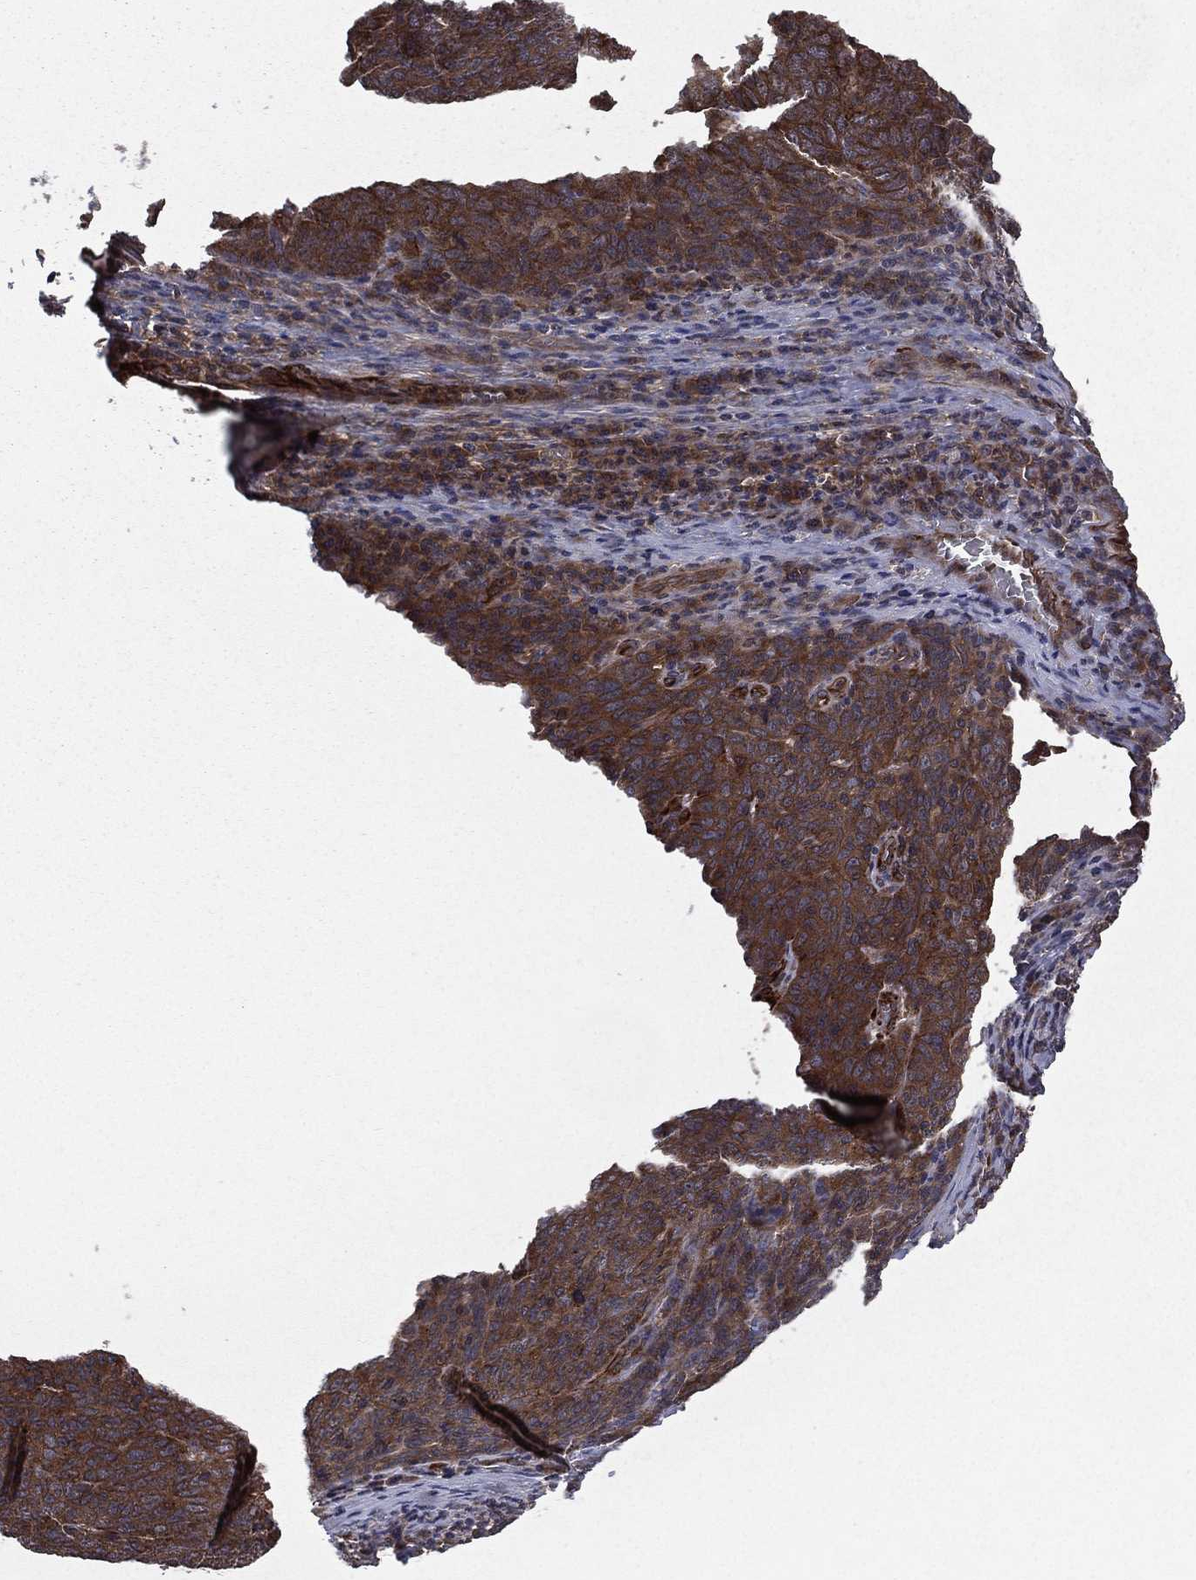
{"staining": {"intensity": "moderate", "quantity": ">75%", "location": "cytoplasmic/membranous"}, "tissue": "skin cancer", "cell_type": "Tumor cells", "image_type": "cancer", "snomed": [{"axis": "morphology", "description": "Squamous cell carcinoma, NOS"}, {"axis": "topography", "description": "Skin"}, {"axis": "topography", "description": "Anal"}], "caption": "A brown stain highlights moderate cytoplasmic/membranous staining of a protein in human skin cancer tumor cells.", "gene": "CERT1", "patient": {"sex": "female", "age": 51}}